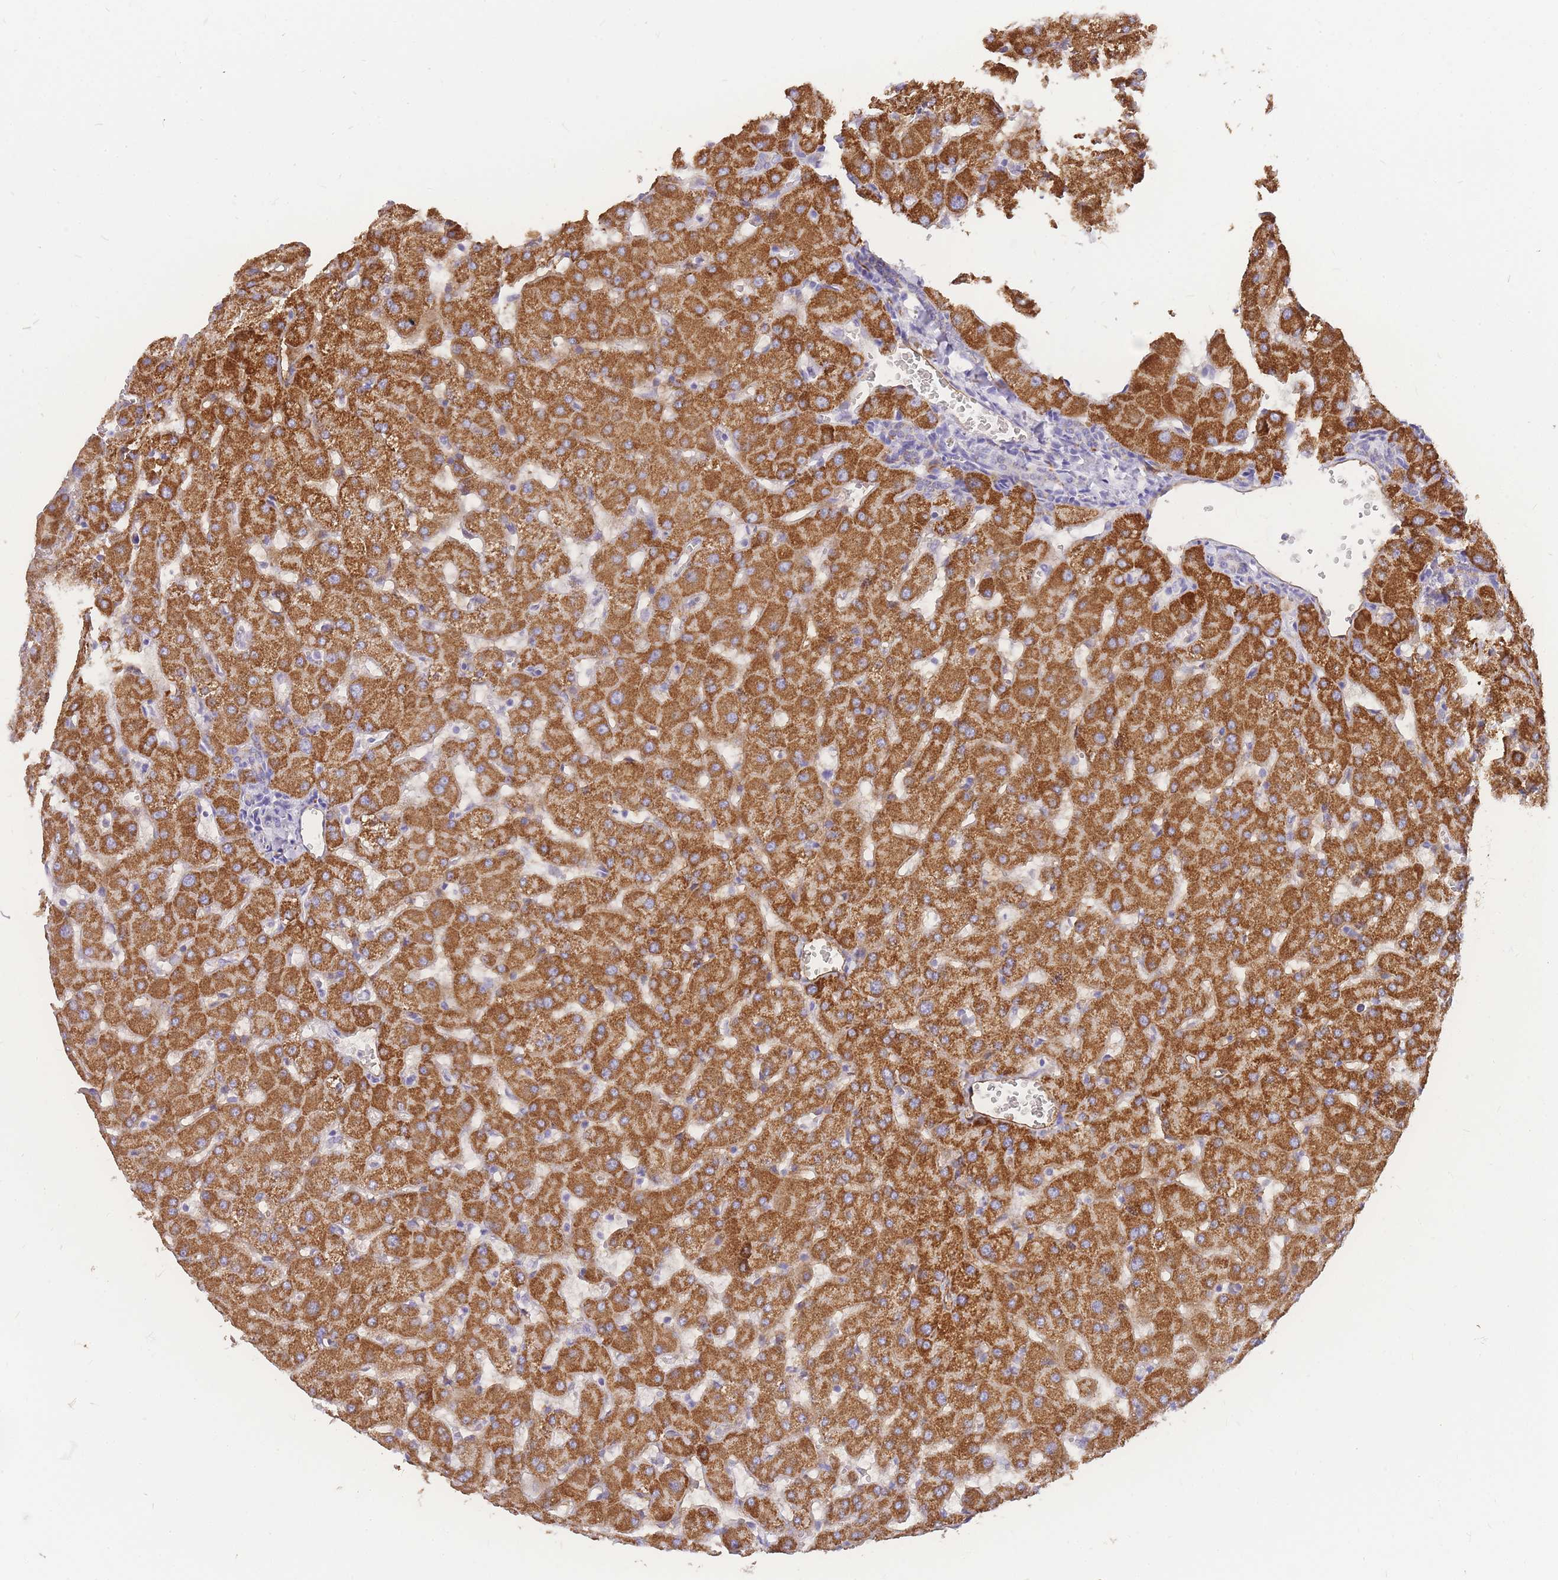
{"staining": {"intensity": "negative", "quantity": "none", "location": "none"}, "tissue": "liver", "cell_type": "Cholangiocytes", "image_type": "normal", "snomed": [{"axis": "morphology", "description": "Normal tissue, NOS"}, {"axis": "topography", "description": "Liver"}], "caption": "Immunohistochemical staining of normal human liver displays no significant staining in cholangiocytes. (DAB immunohistochemistry with hematoxylin counter stain).", "gene": "C2orf88", "patient": {"sex": "female", "age": 63}}